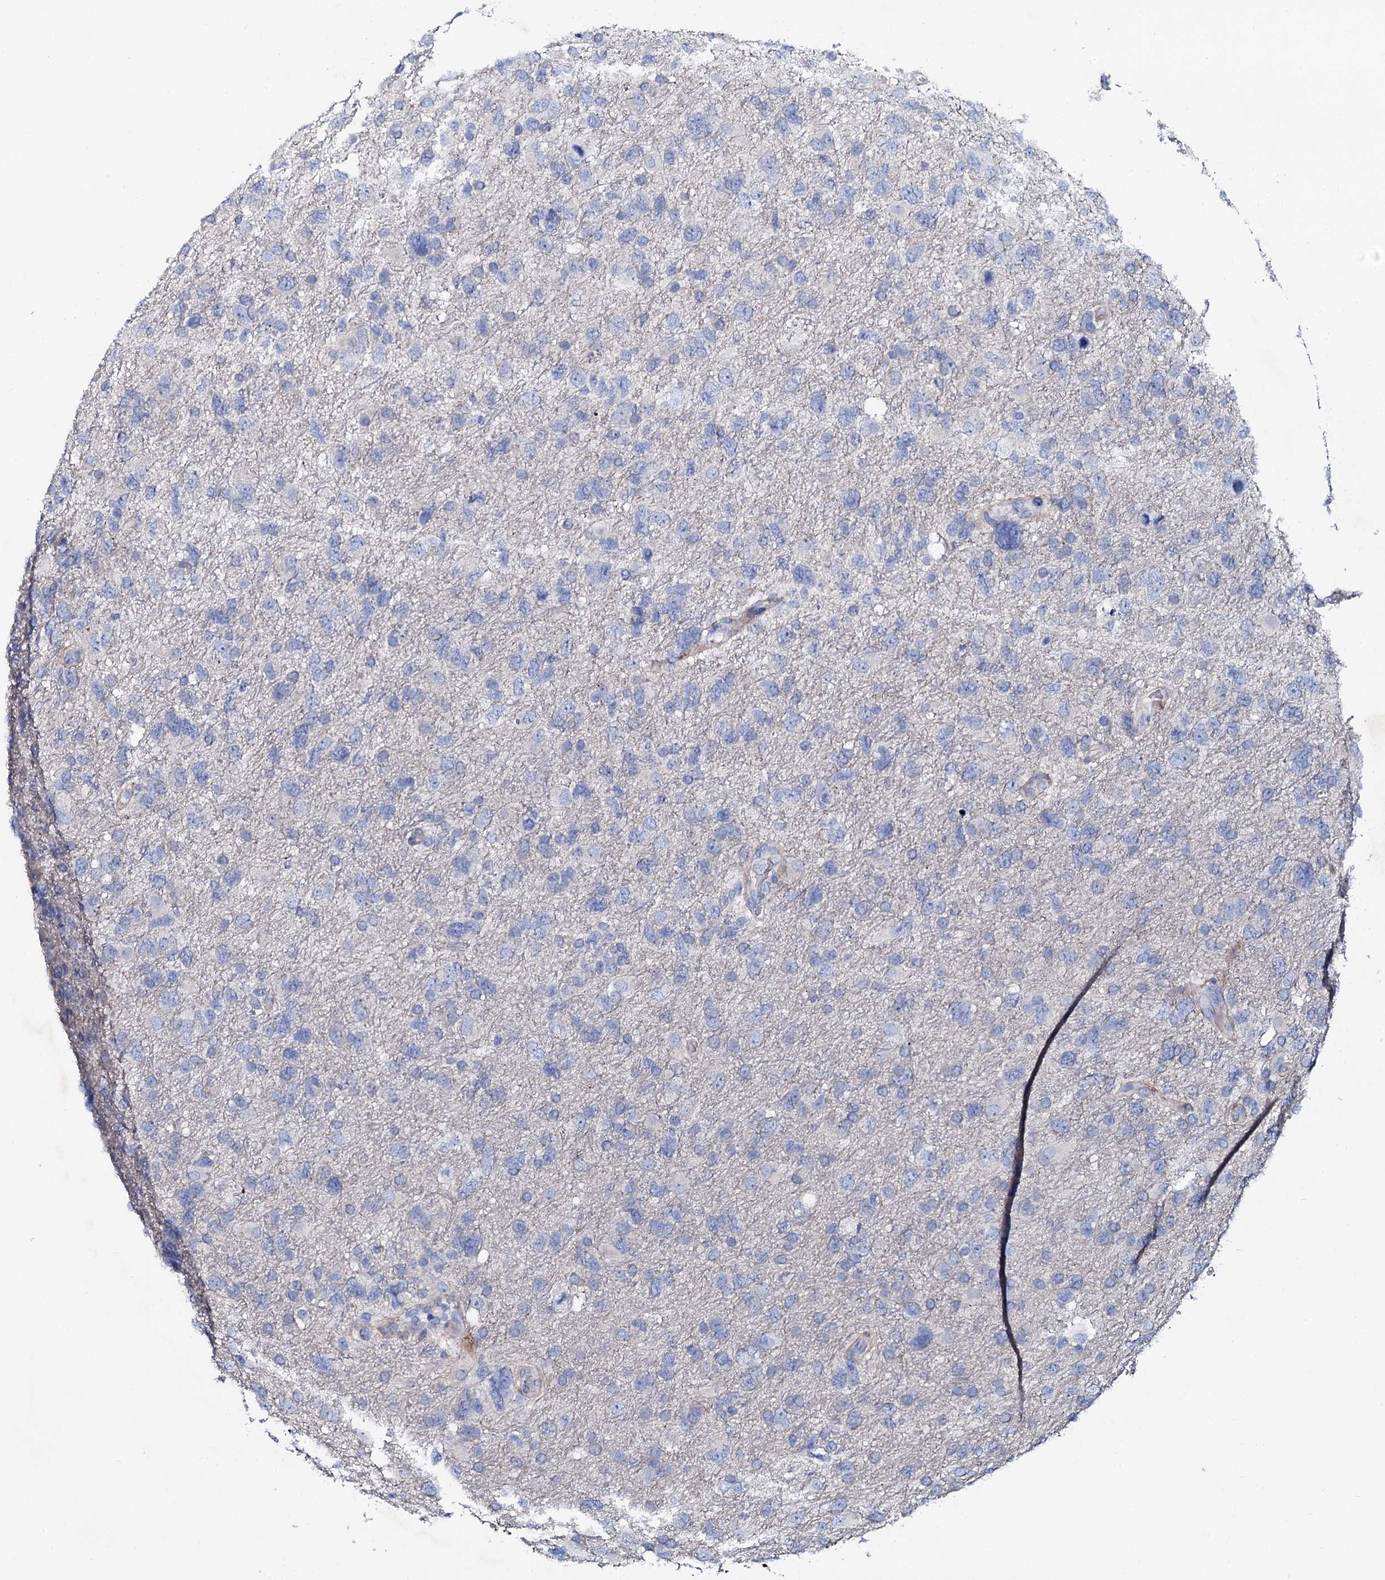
{"staining": {"intensity": "negative", "quantity": "none", "location": "none"}, "tissue": "glioma", "cell_type": "Tumor cells", "image_type": "cancer", "snomed": [{"axis": "morphology", "description": "Glioma, malignant, High grade"}, {"axis": "topography", "description": "Brain"}], "caption": "This is a image of IHC staining of malignant glioma (high-grade), which shows no staining in tumor cells. (Brightfield microscopy of DAB immunohistochemistry at high magnification).", "gene": "TRDN", "patient": {"sex": "male", "age": 61}}